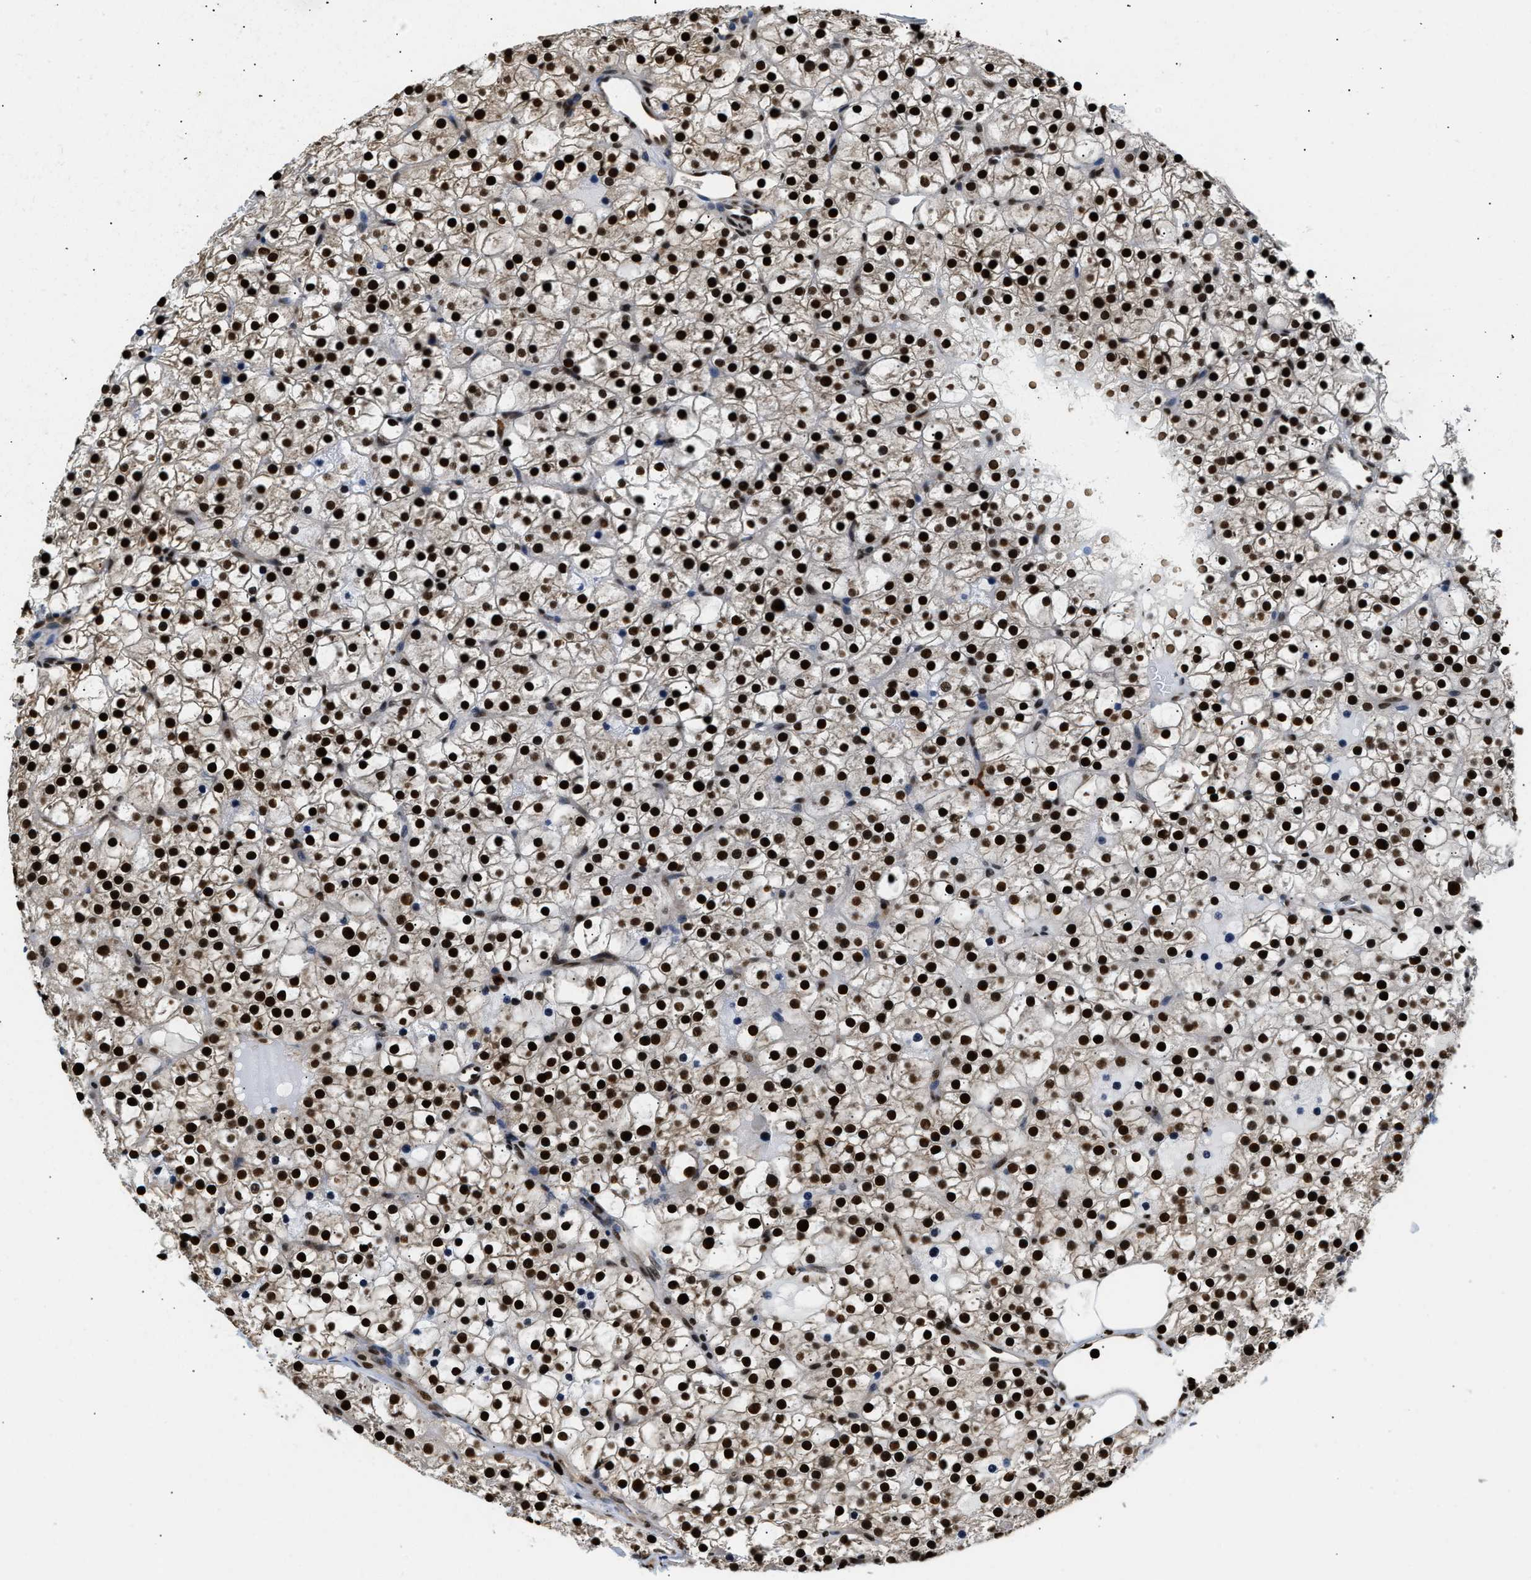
{"staining": {"intensity": "strong", "quantity": ">75%", "location": "nuclear"}, "tissue": "parathyroid gland", "cell_type": "Glandular cells", "image_type": "normal", "snomed": [{"axis": "morphology", "description": "Normal tissue, NOS"}, {"axis": "morphology", "description": "Adenoma, NOS"}, {"axis": "topography", "description": "Parathyroid gland"}], "caption": "A brown stain shows strong nuclear positivity of a protein in glandular cells of unremarkable parathyroid gland. (Stains: DAB in brown, nuclei in blue, Microscopy: brightfield microscopy at high magnification).", "gene": "CCNDBP1", "patient": {"sex": "female", "age": 70}}